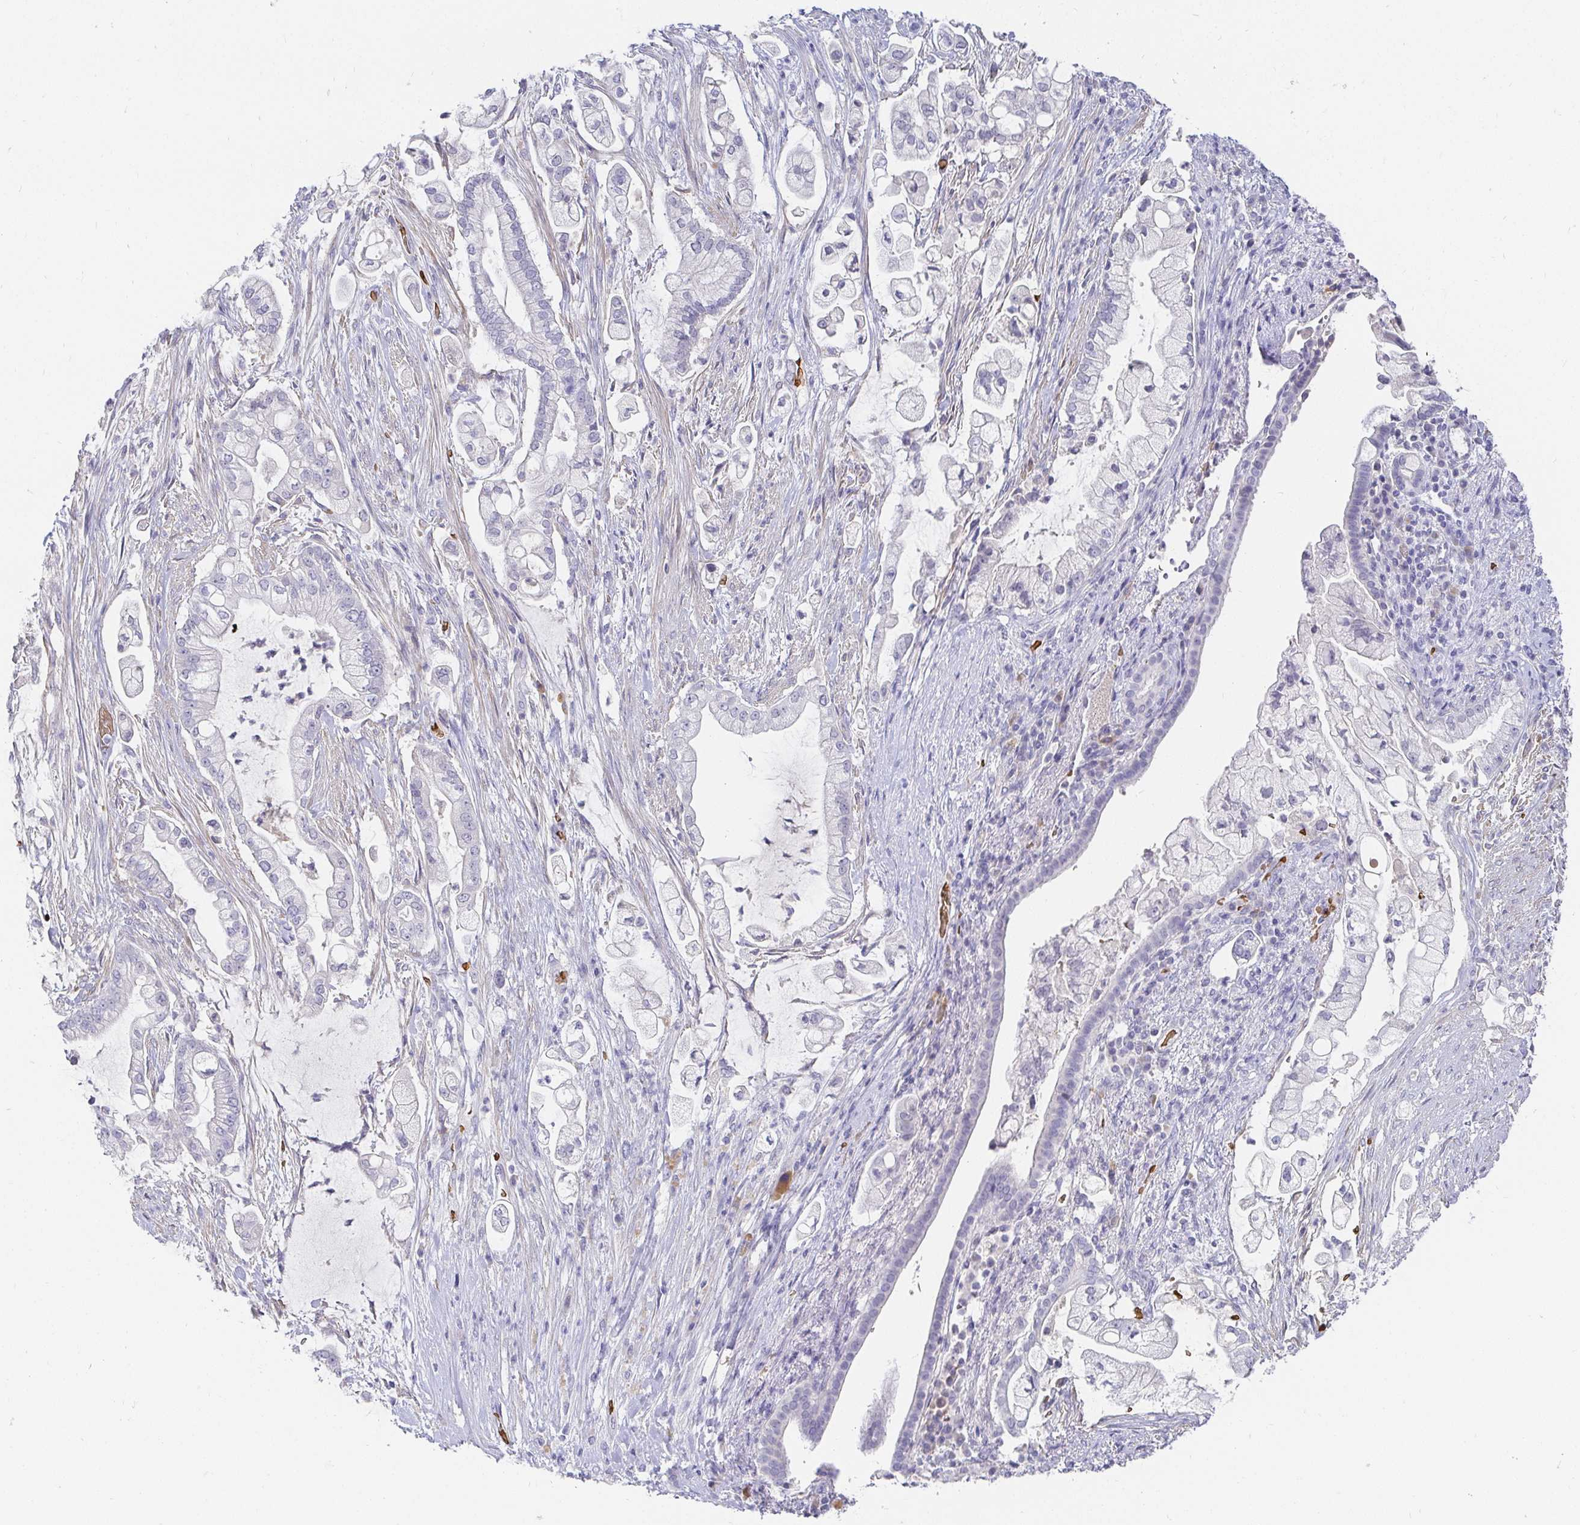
{"staining": {"intensity": "negative", "quantity": "none", "location": "none"}, "tissue": "pancreatic cancer", "cell_type": "Tumor cells", "image_type": "cancer", "snomed": [{"axis": "morphology", "description": "Adenocarcinoma, NOS"}, {"axis": "topography", "description": "Pancreas"}], "caption": "This photomicrograph is of adenocarcinoma (pancreatic) stained with immunohistochemistry to label a protein in brown with the nuclei are counter-stained blue. There is no positivity in tumor cells. (Immunohistochemistry, brightfield microscopy, high magnification).", "gene": "FGF21", "patient": {"sex": "female", "age": 69}}